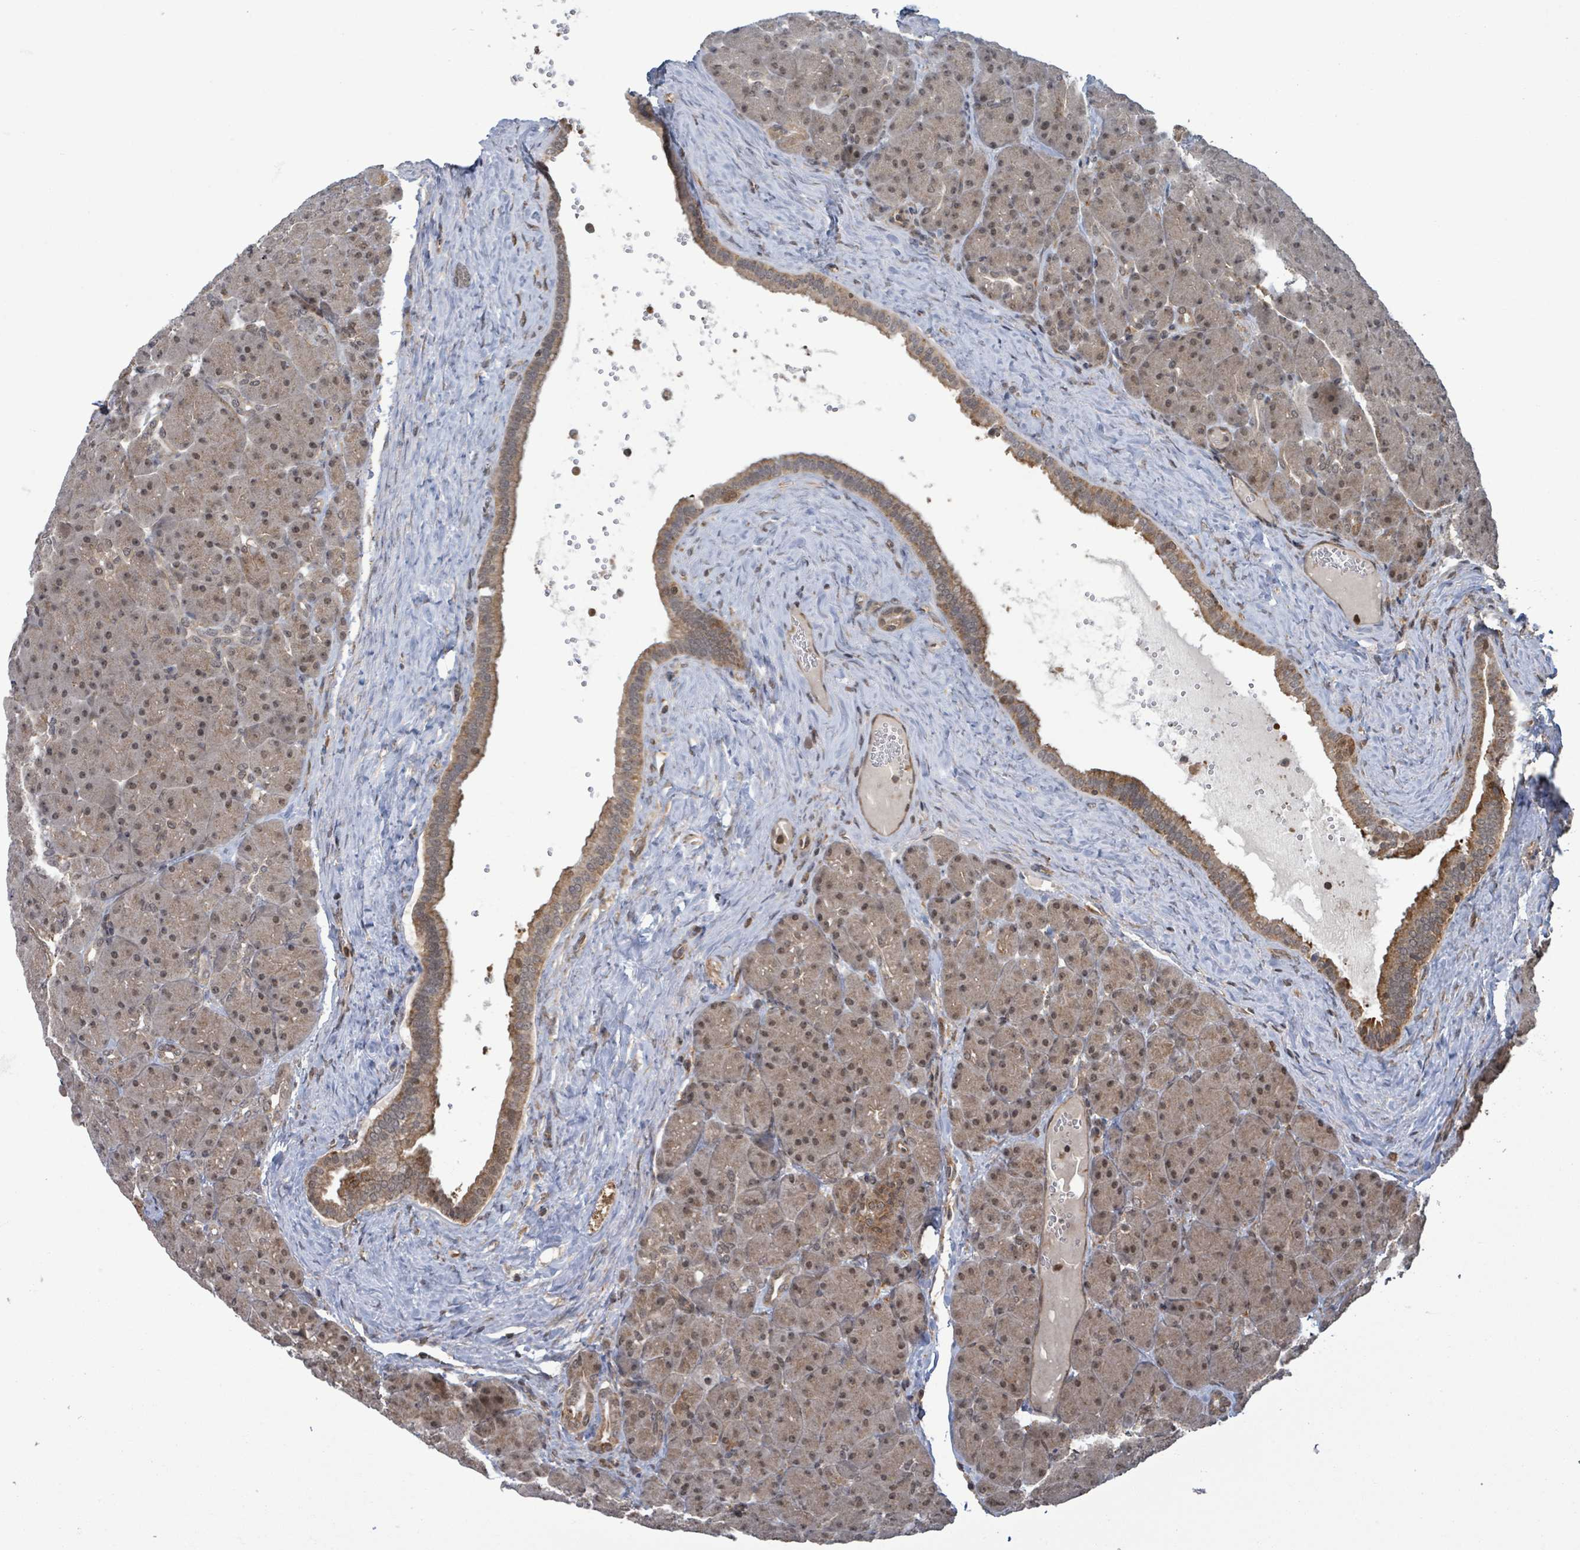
{"staining": {"intensity": "moderate", "quantity": ">75%", "location": "nuclear"}, "tissue": "pancreas", "cell_type": "Exocrine glandular cells", "image_type": "normal", "snomed": [{"axis": "morphology", "description": "Normal tissue, NOS"}, {"axis": "topography", "description": "Pancreas"}], "caption": "A brown stain highlights moderate nuclear positivity of a protein in exocrine glandular cells of normal pancreas. (DAB (3,3'-diaminobenzidine) IHC, brown staining for protein, blue staining for nuclei).", "gene": "ENSG00000256500", "patient": {"sex": "male", "age": 66}}